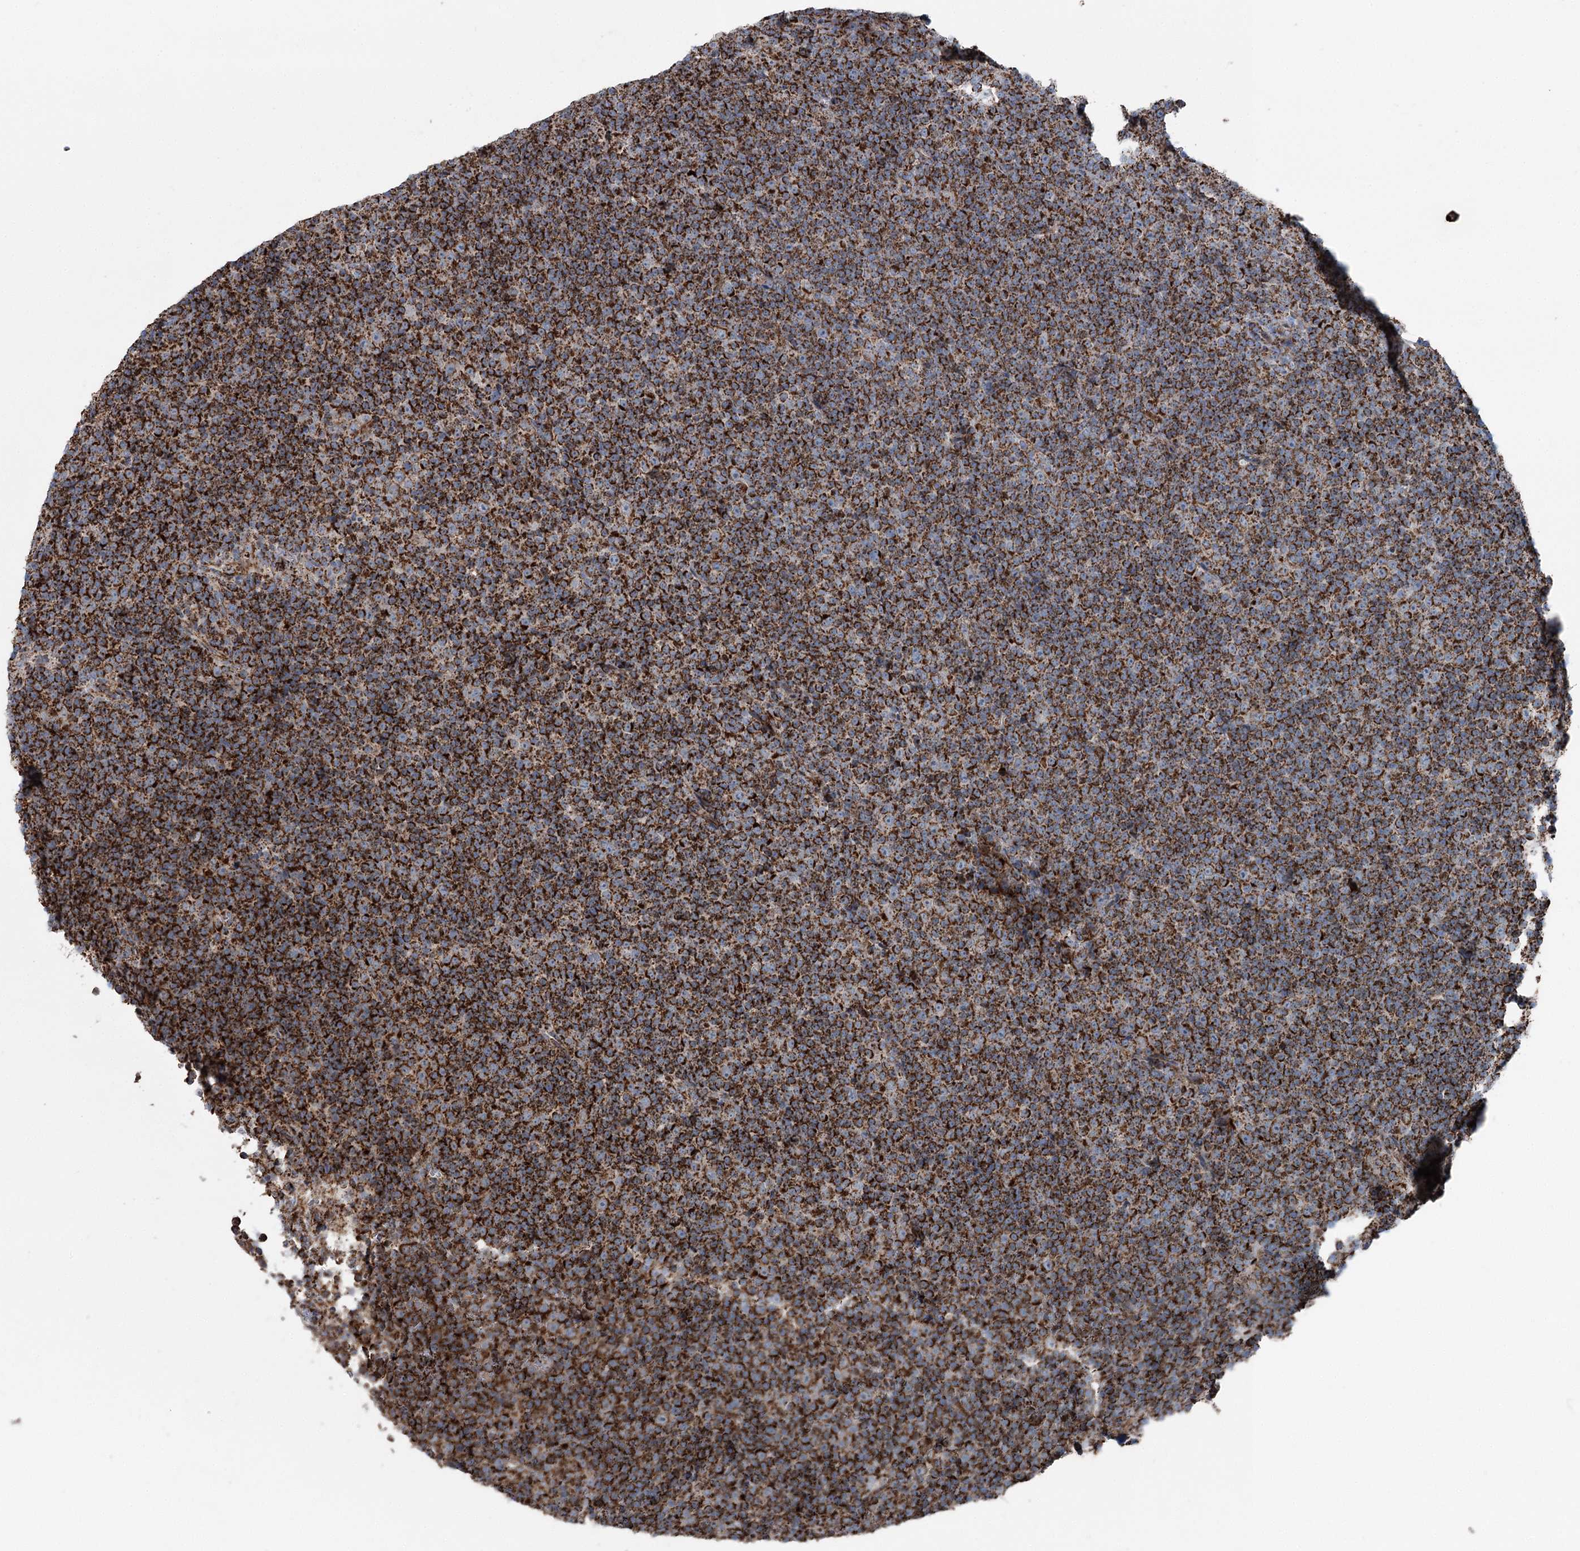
{"staining": {"intensity": "strong", "quantity": ">75%", "location": "cytoplasmic/membranous"}, "tissue": "lymphoma", "cell_type": "Tumor cells", "image_type": "cancer", "snomed": [{"axis": "morphology", "description": "Malignant lymphoma, non-Hodgkin's type, Low grade"}, {"axis": "topography", "description": "Lymph node"}], "caption": "Lymphoma stained for a protein (brown) shows strong cytoplasmic/membranous positive expression in about >75% of tumor cells.", "gene": "UCN3", "patient": {"sex": "female", "age": 67}}